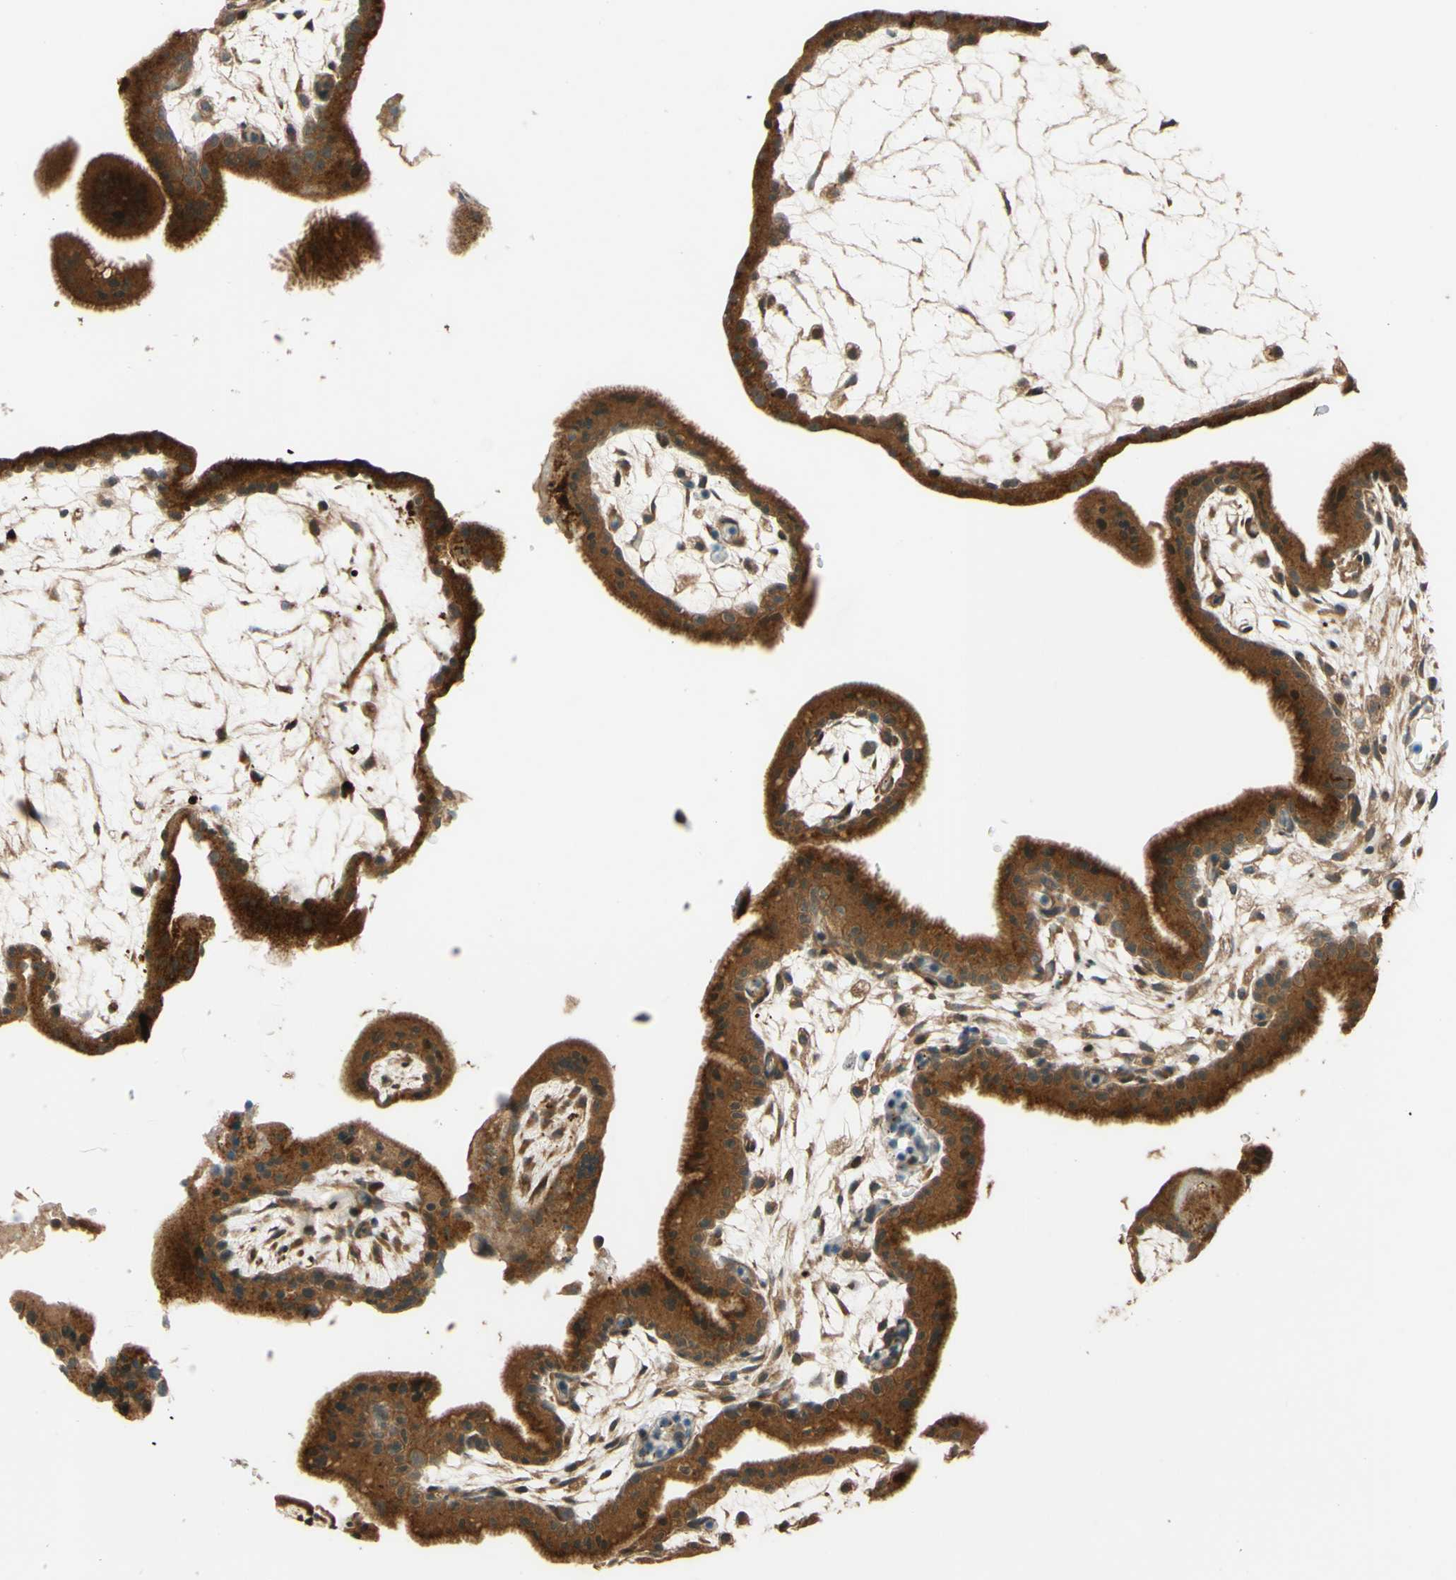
{"staining": {"intensity": "strong", "quantity": ">75%", "location": "cytoplasmic/membranous"}, "tissue": "placenta", "cell_type": "Trophoblastic cells", "image_type": "normal", "snomed": [{"axis": "morphology", "description": "Normal tissue, NOS"}, {"axis": "topography", "description": "Placenta"}], "caption": "A brown stain highlights strong cytoplasmic/membranous staining of a protein in trophoblastic cells of unremarkable placenta. (DAB (3,3'-diaminobenzidine) = brown stain, brightfield microscopy at high magnification).", "gene": "RNF19A", "patient": {"sex": "female", "age": 35}}